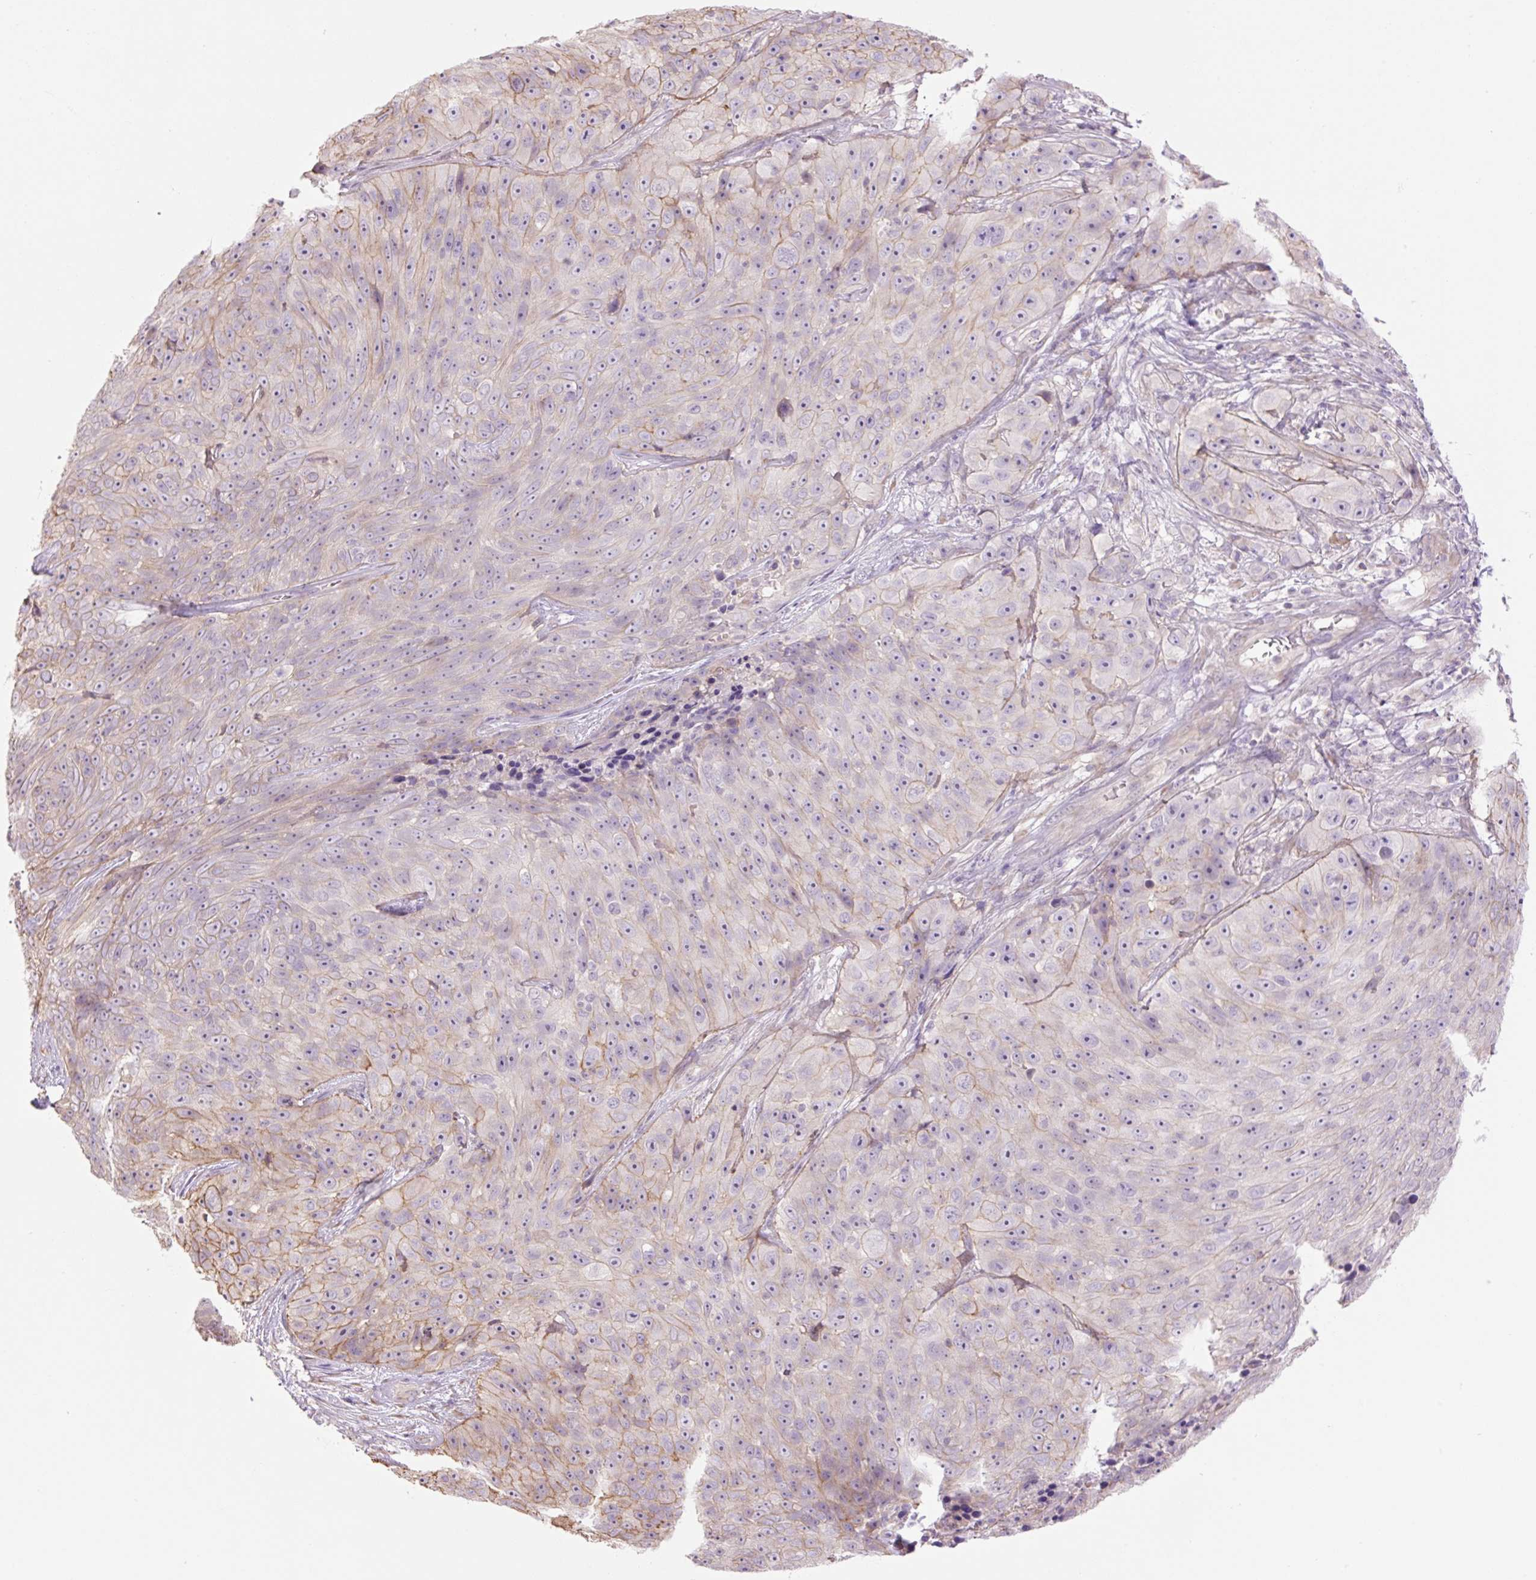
{"staining": {"intensity": "moderate", "quantity": "<25%", "location": "cytoplasmic/membranous"}, "tissue": "skin cancer", "cell_type": "Tumor cells", "image_type": "cancer", "snomed": [{"axis": "morphology", "description": "Squamous cell carcinoma, NOS"}, {"axis": "topography", "description": "Skin"}], "caption": "IHC histopathology image of human squamous cell carcinoma (skin) stained for a protein (brown), which displays low levels of moderate cytoplasmic/membranous positivity in about <25% of tumor cells.", "gene": "GRID2", "patient": {"sex": "female", "age": 87}}